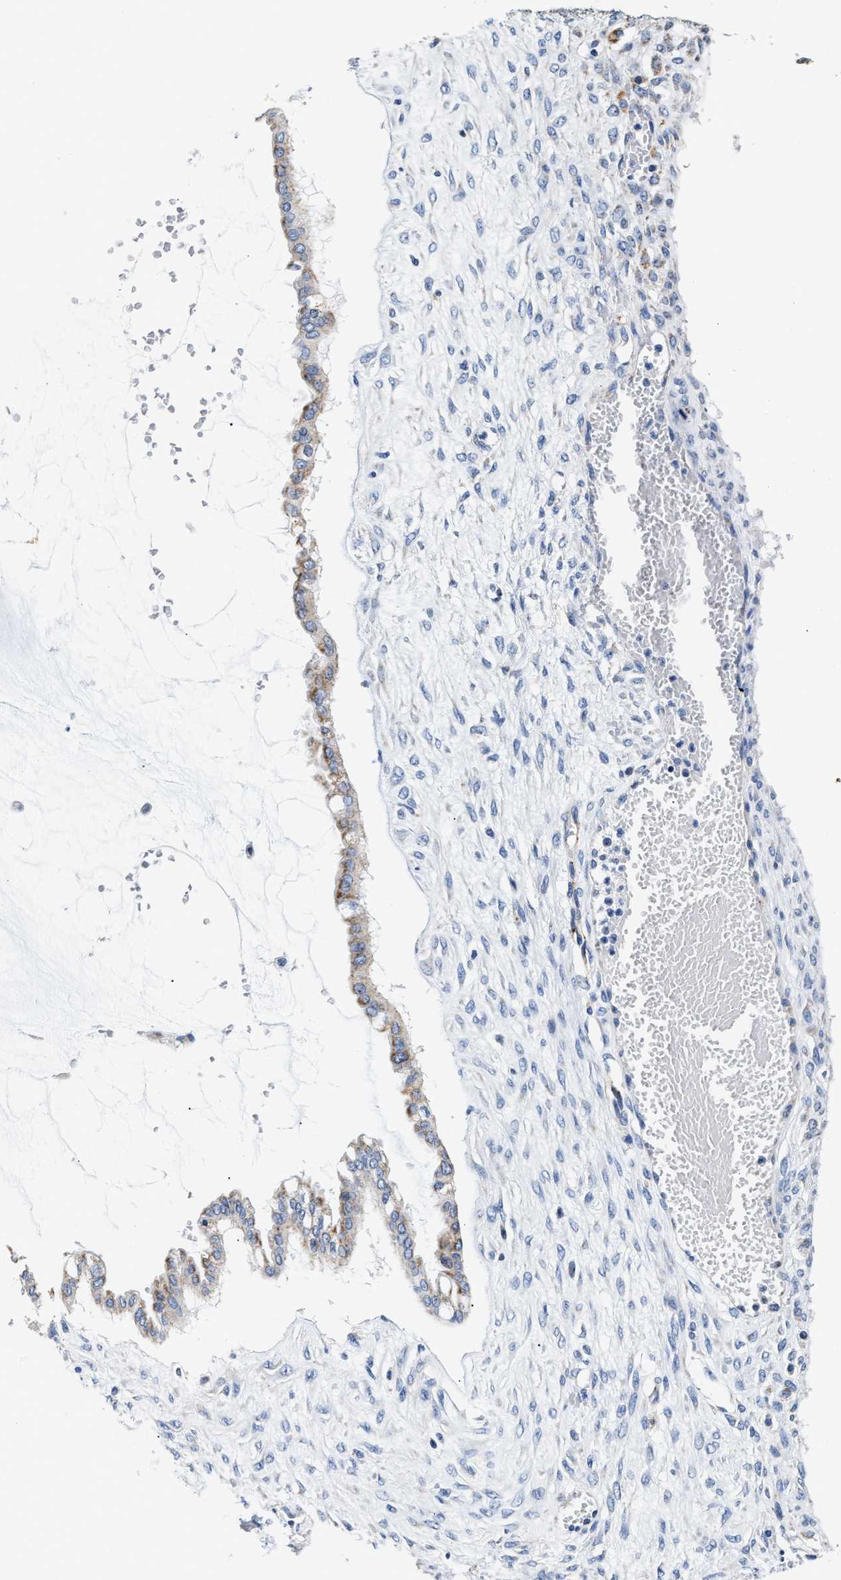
{"staining": {"intensity": "moderate", "quantity": "25%-75%", "location": "cytoplasmic/membranous"}, "tissue": "ovarian cancer", "cell_type": "Tumor cells", "image_type": "cancer", "snomed": [{"axis": "morphology", "description": "Cystadenocarcinoma, mucinous, NOS"}, {"axis": "topography", "description": "Ovary"}], "caption": "Mucinous cystadenocarcinoma (ovarian) tissue demonstrates moderate cytoplasmic/membranous positivity in about 25%-75% of tumor cells, visualized by immunohistochemistry.", "gene": "ACADVL", "patient": {"sex": "female", "age": 73}}